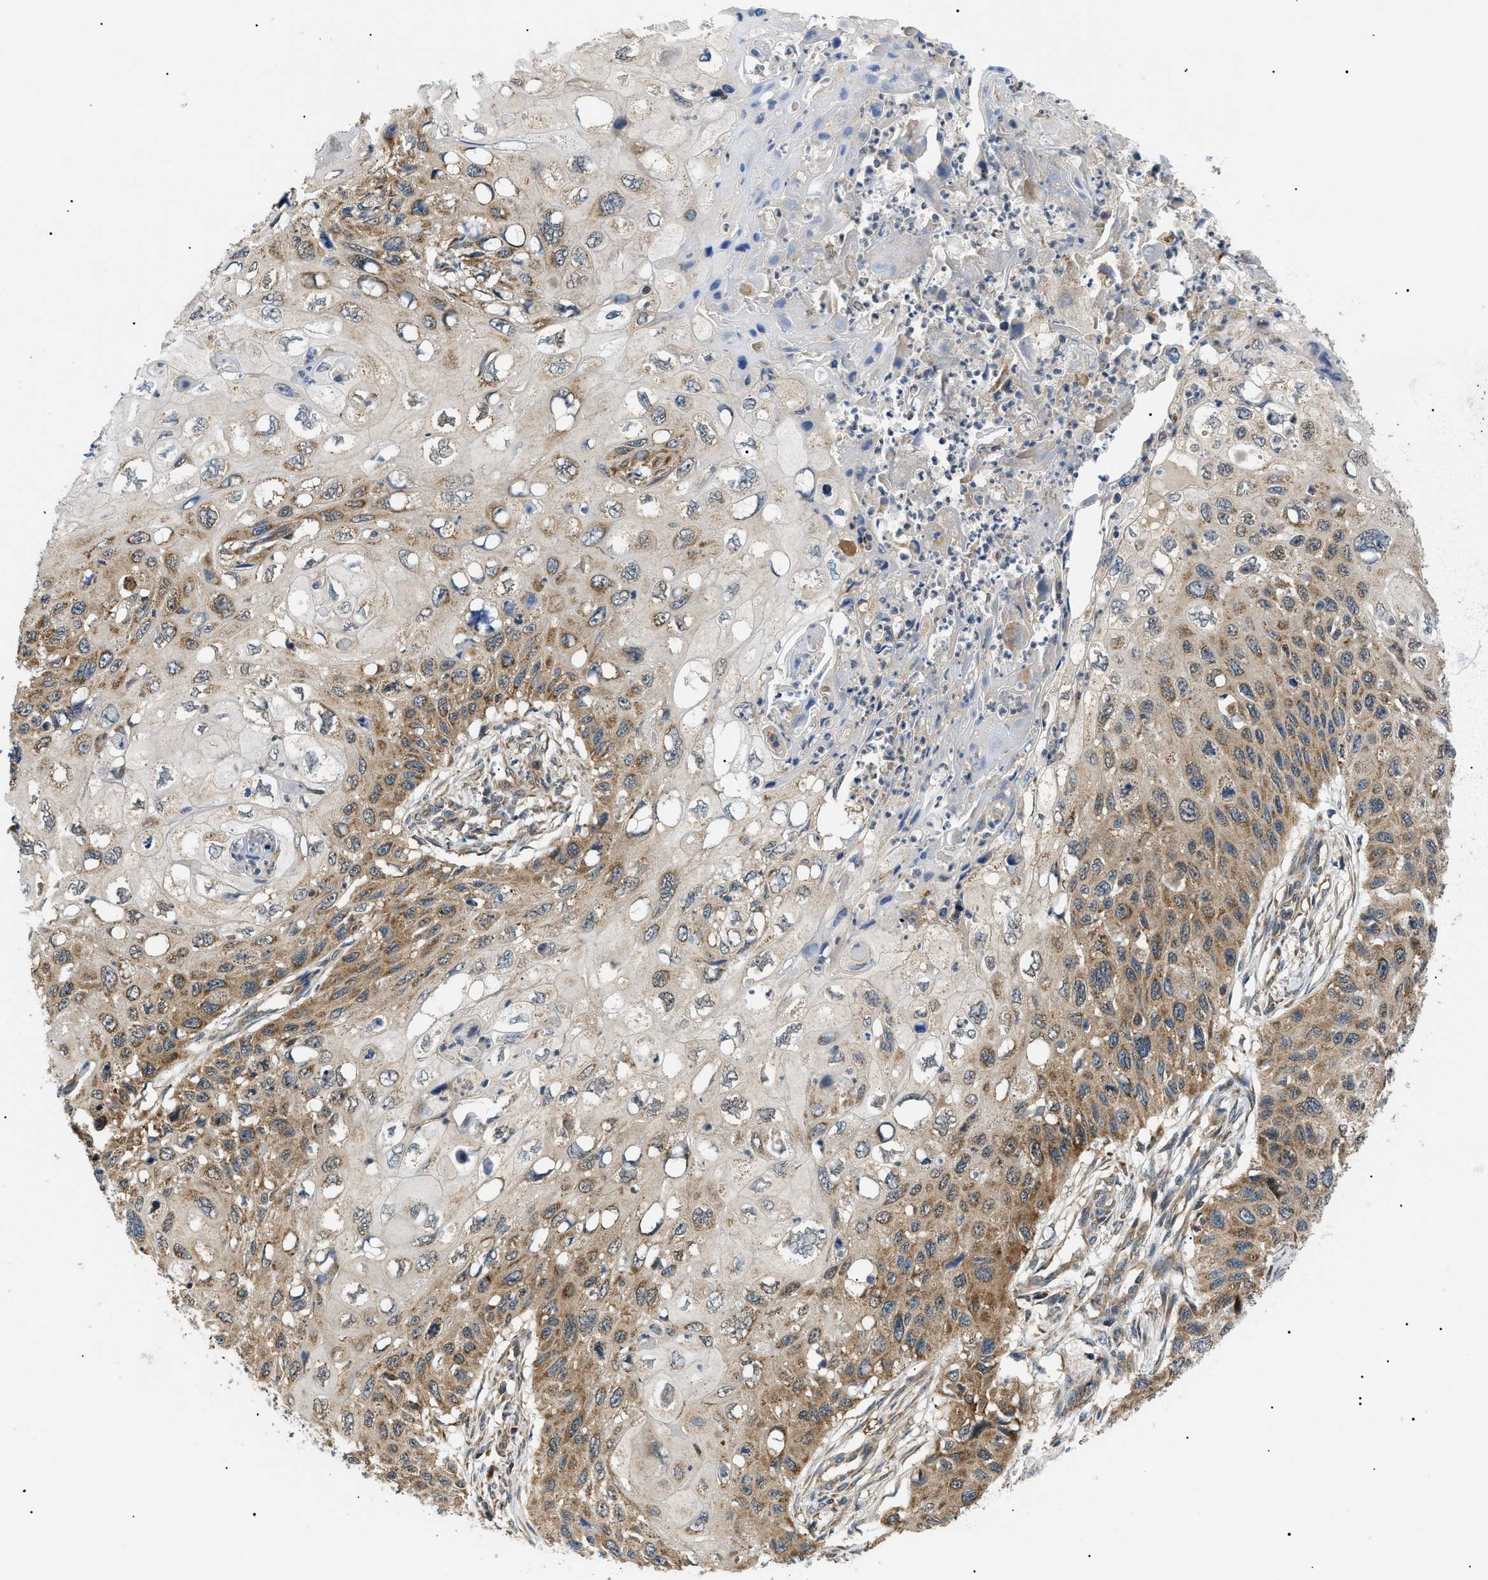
{"staining": {"intensity": "moderate", "quantity": "25%-75%", "location": "cytoplasmic/membranous"}, "tissue": "cervical cancer", "cell_type": "Tumor cells", "image_type": "cancer", "snomed": [{"axis": "morphology", "description": "Squamous cell carcinoma, NOS"}, {"axis": "topography", "description": "Cervix"}], "caption": "This image demonstrates immunohistochemistry (IHC) staining of human cervical cancer, with medium moderate cytoplasmic/membranous expression in approximately 25%-75% of tumor cells.", "gene": "SRPK1", "patient": {"sex": "female", "age": 70}}